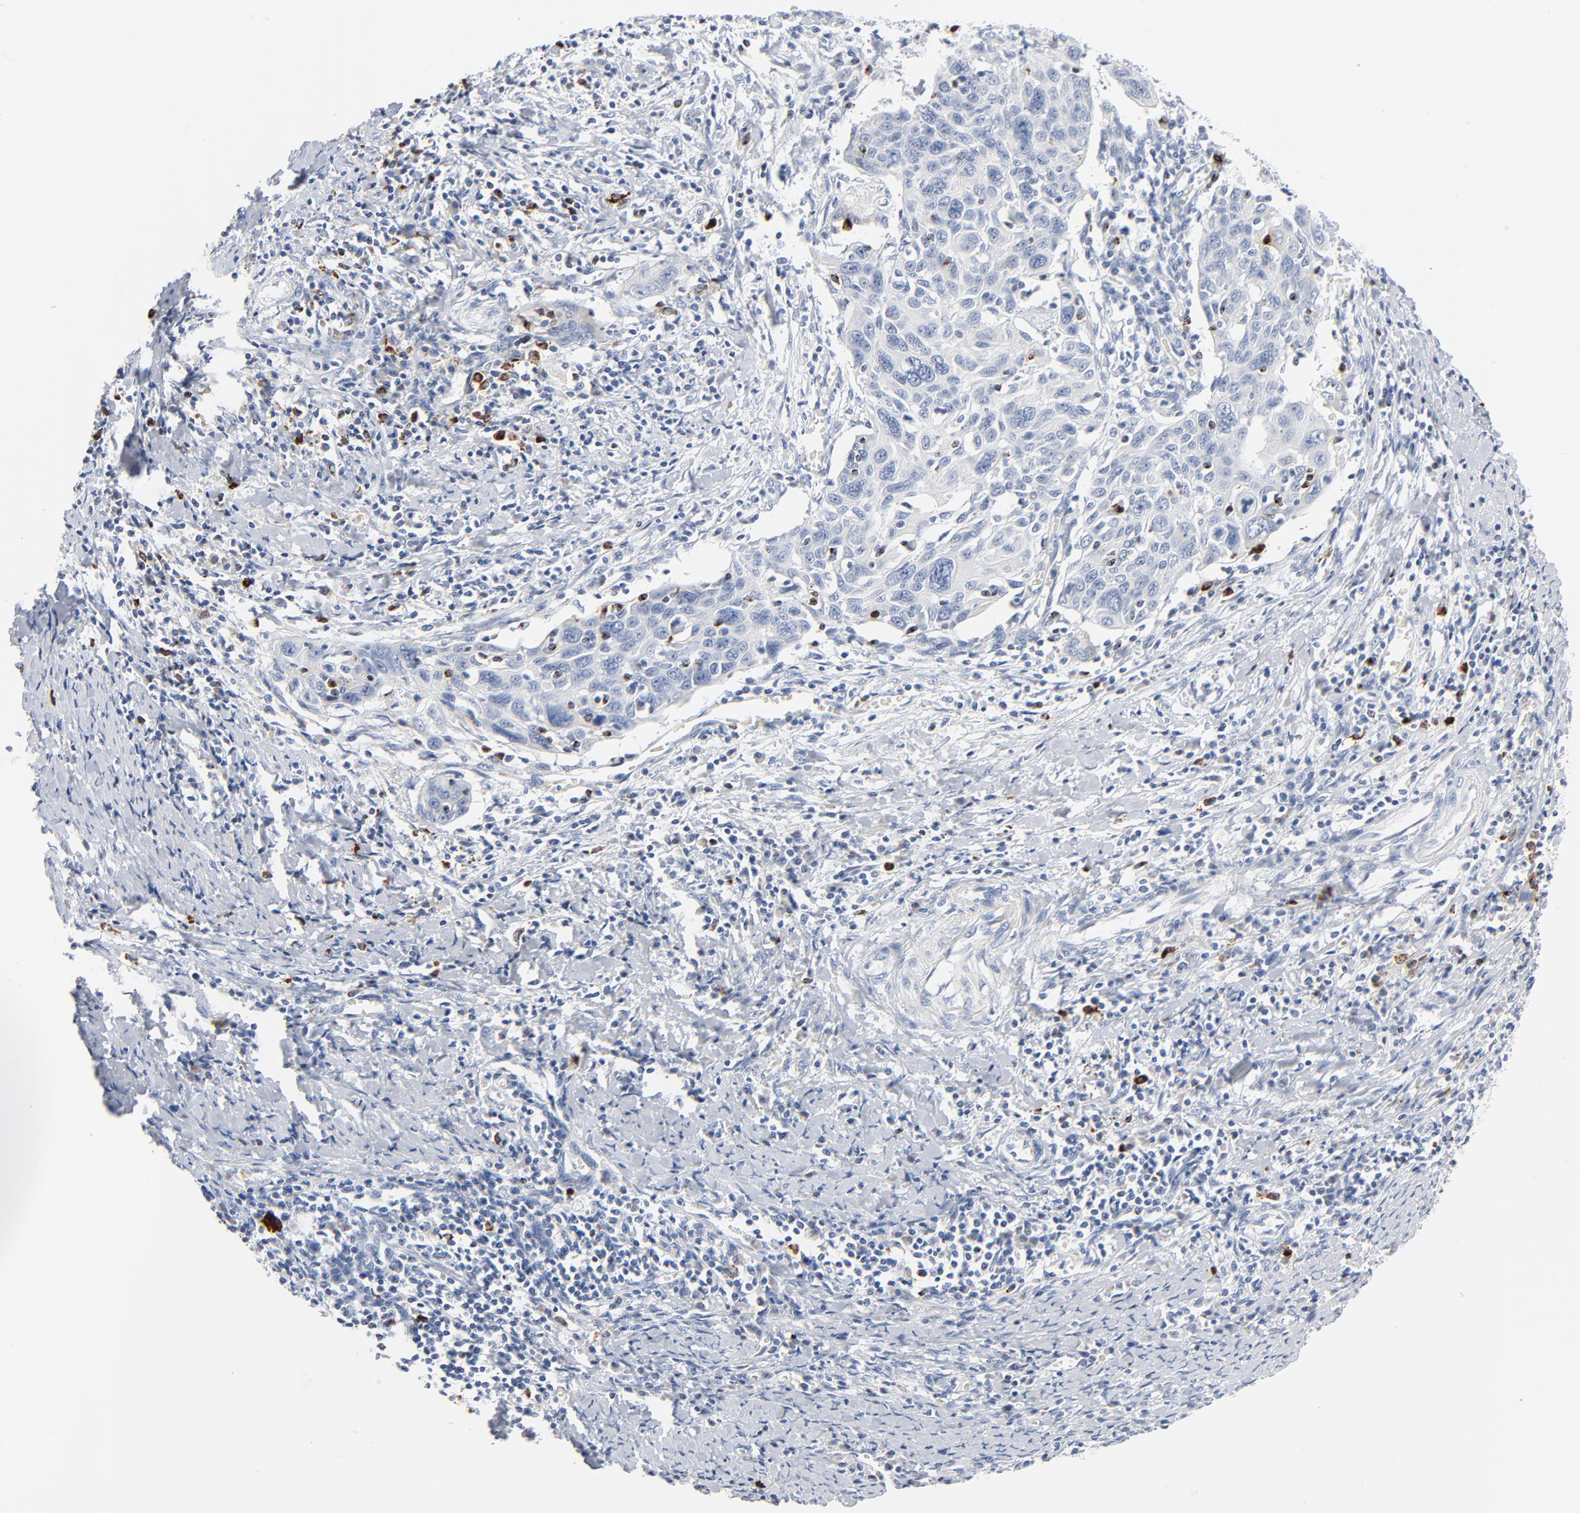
{"staining": {"intensity": "negative", "quantity": "none", "location": "none"}, "tissue": "cervical cancer", "cell_type": "Tumor cells", "image_type": "cancer", "snomed": [{"axis": "morphology", "description": "Squamous cell carcinoma, NOS"}, {"axis": "topography", "description": "Cervix"}], "caption": "An image of human squamous cell carcinoma (cervical) is negative for staining in tumor cells. (Brightfield microscopy of DAB IHC at high magnification).", "gene": "GZMB", "patient": {"sex": "female", "age": 54}}